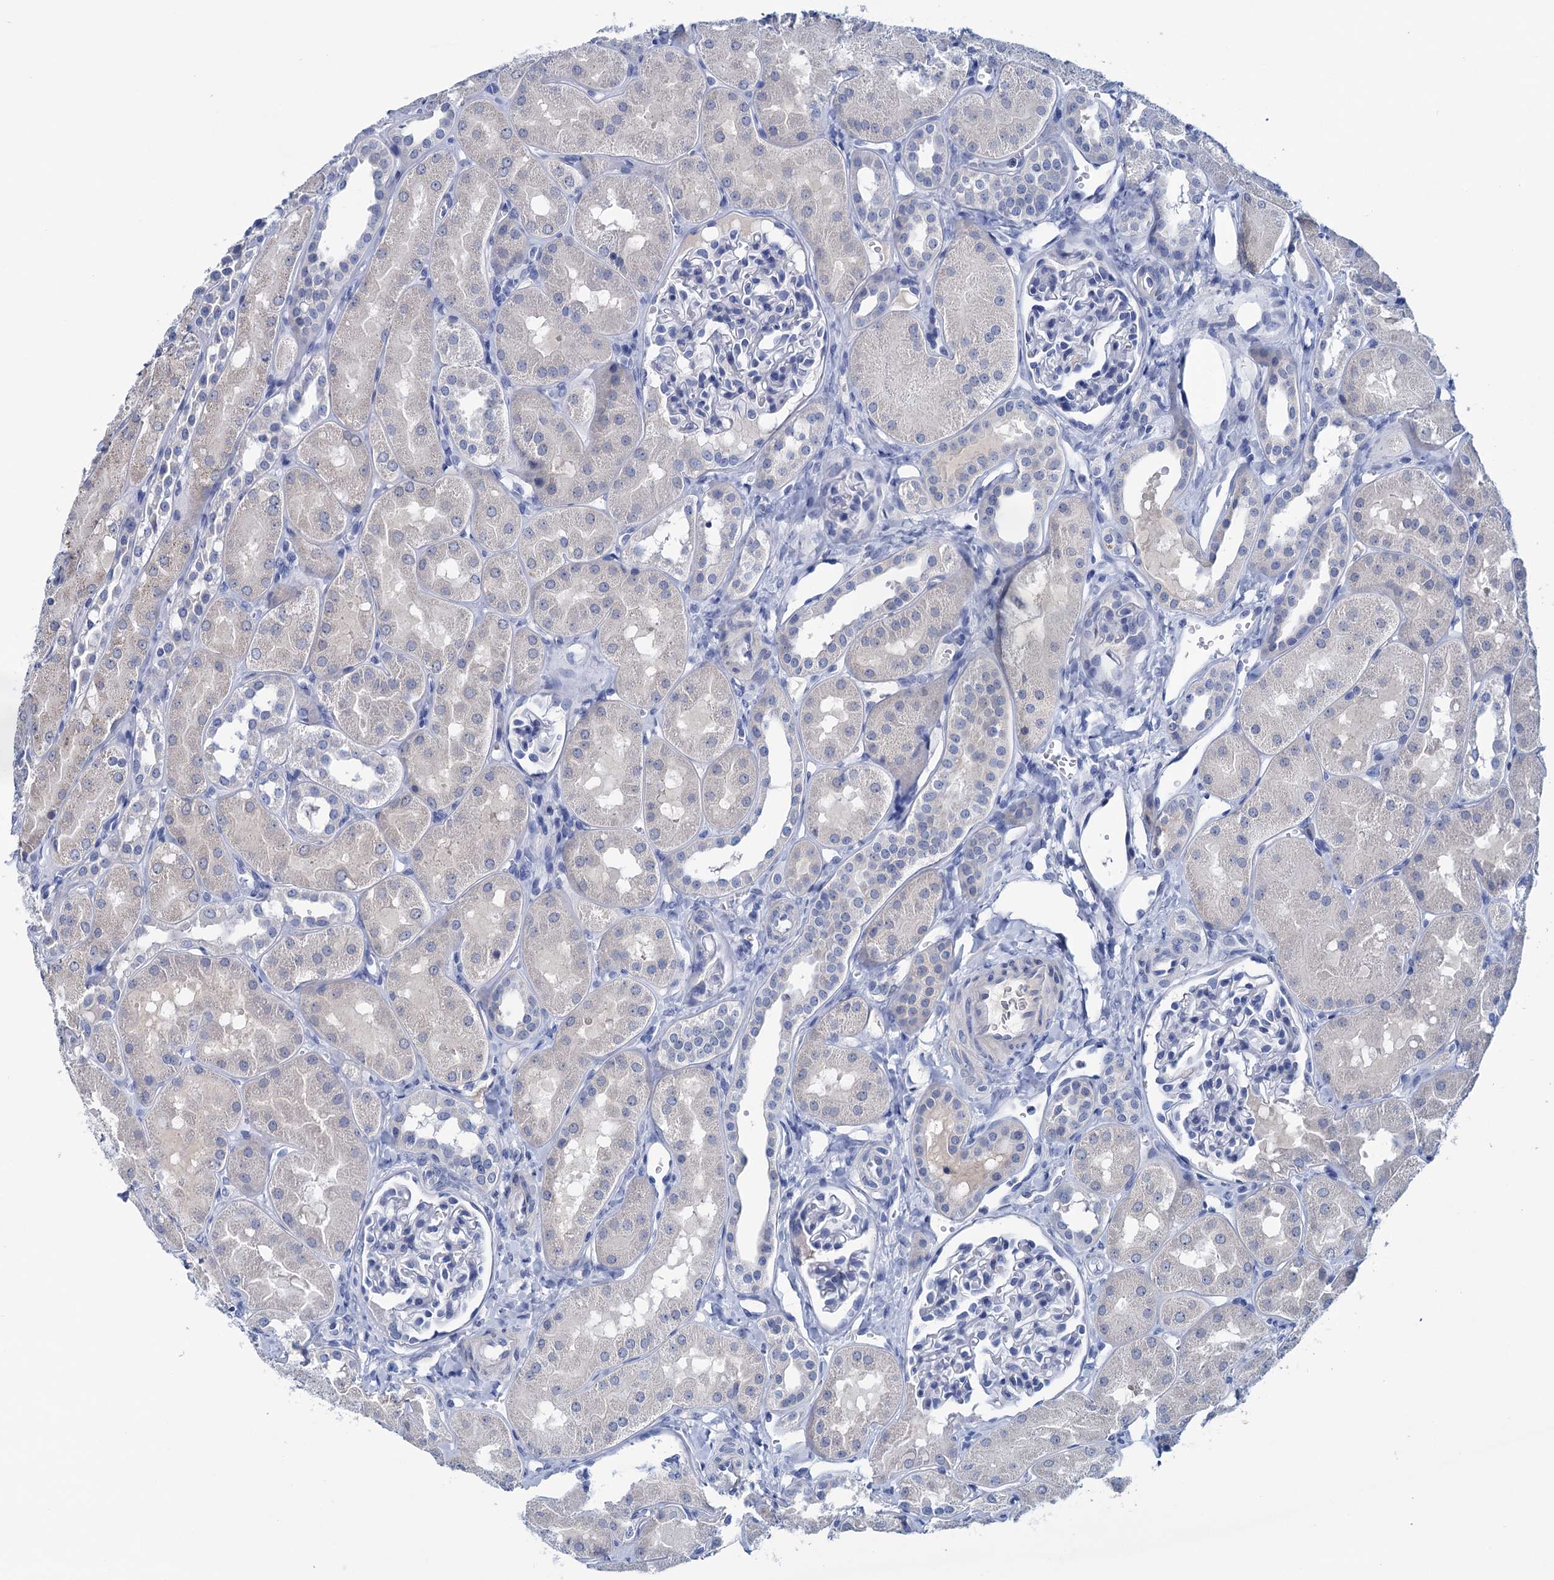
{"staining": {"intensity": "negative", "quantity": "none", "location": "none"}, "tissue": "kidney", "cell_type": "Cells in glomeruli", "image_type": "normal", "snomed": [{"axis": "morphology", "description": "Normal tissue, NOS"}, {"axis": "topography", "description": "Kidney"}, {"axis": "topography", "description": "Urinary bladder"}], "caption": "IHC photomicrograph of benign kidney: kidney stained with DAB exhibits no significant protein expression in cells in glomeruli. (DAB (3,3'-diaminobenzidine) immunohistochemistry visualized using brightfield microscopy, high magnification).", "gene": "MYOZ3", "patient": {"sex": "male", "age": 16}}